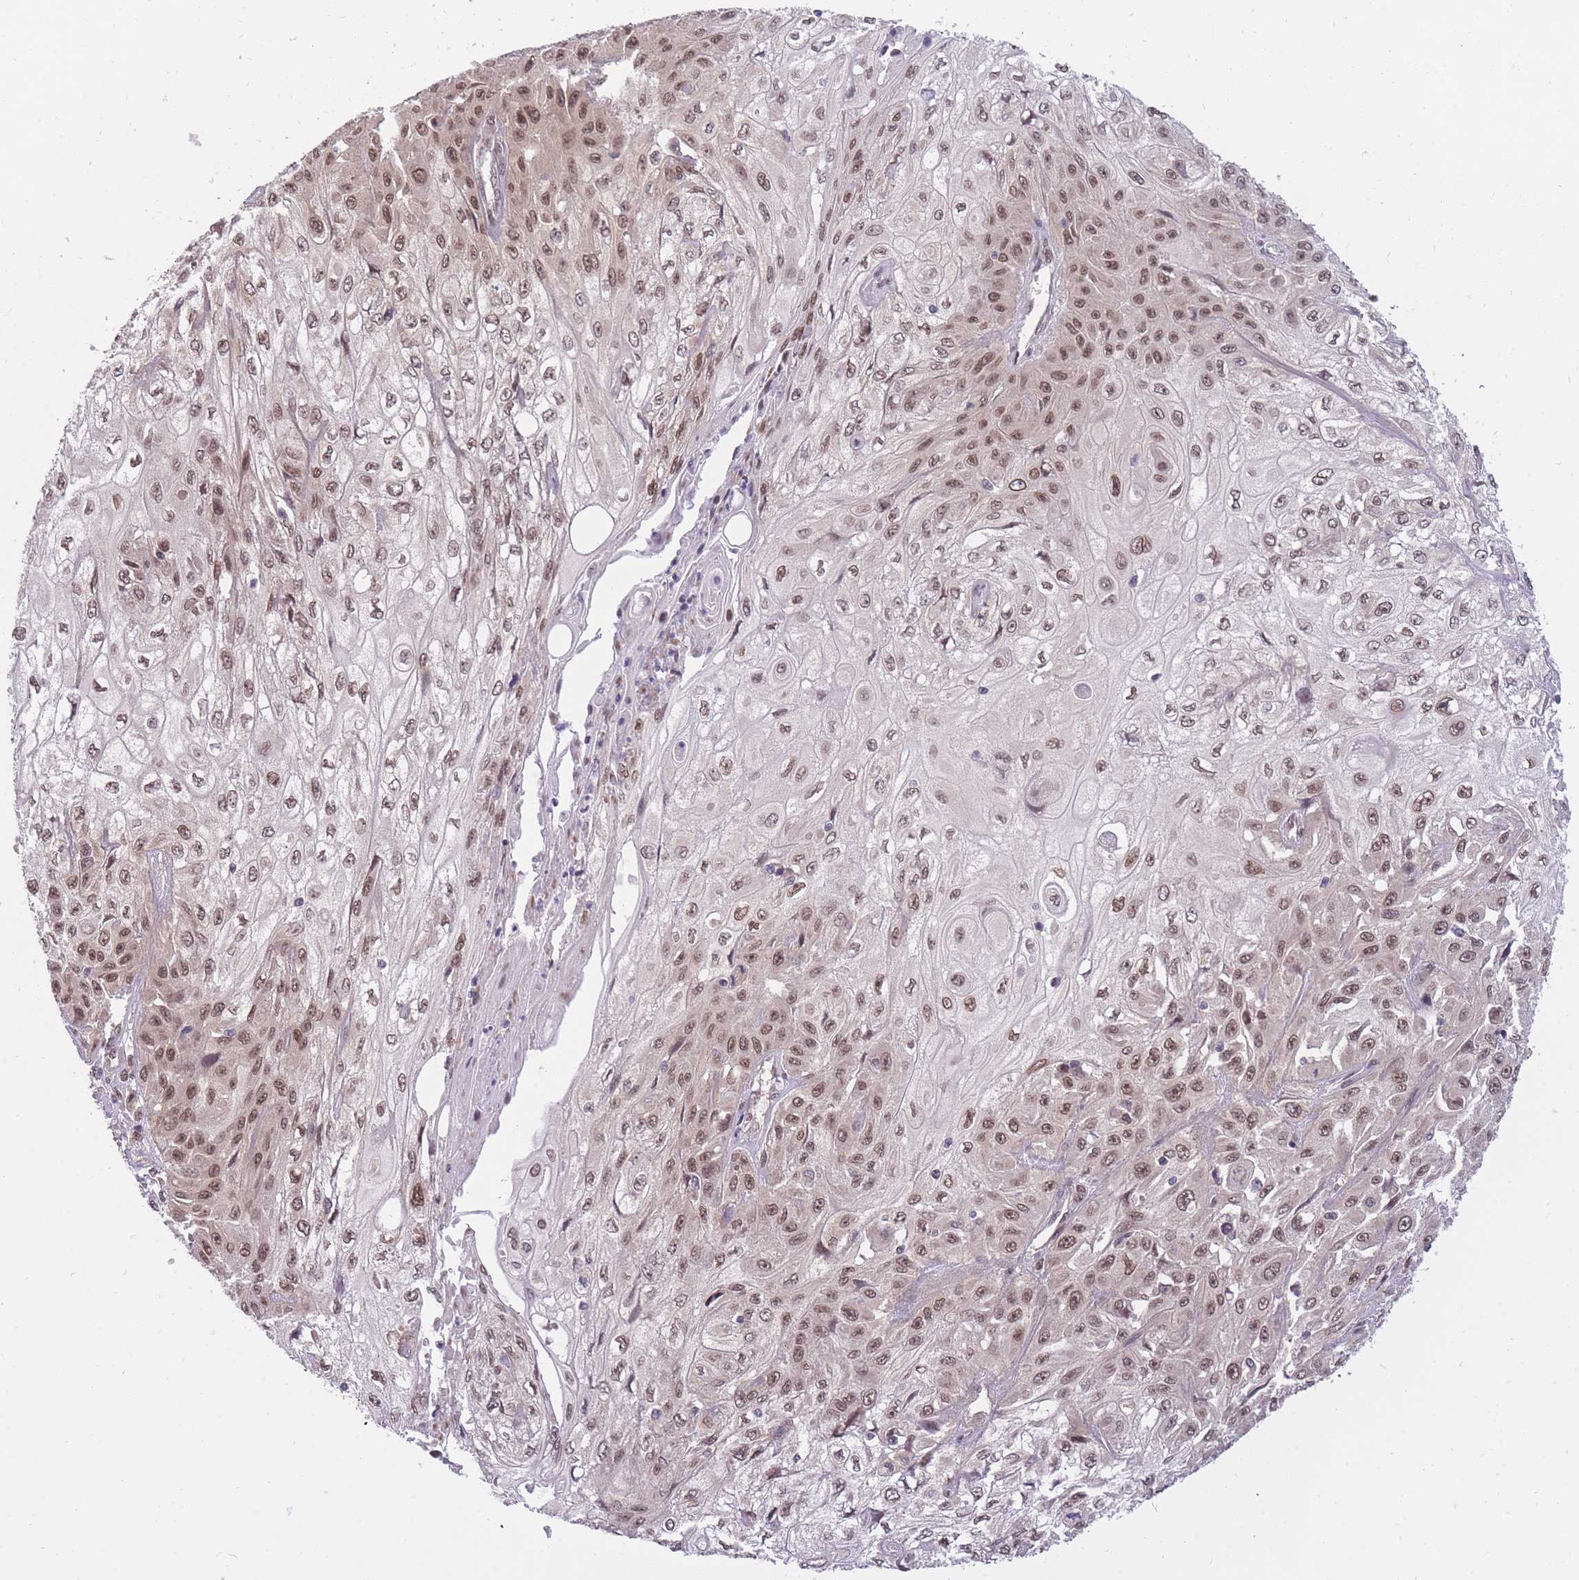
{"staining": {"intensity": "moderate", "quantity": ">75%", "location": "nuclear"}, "tissue": "skin cancer", "cell_type": "Tumor cells", "image_type": "cancer", "snomed": [{"axis": "morphology", "description": "Squamous cell carcinoma, NOS"}, {"axis": "morphology", "description": "Squamous cell carcinoma, metastatic, NOS"}, {"axis": "topography", "description": "Skin"}, {"axis": "topography", "description": "Lymph node"}], "caption": "Immunohistochemistry (DAB) staining of human skin squamous cell carcinoma shows moderate nuclear protein staining in approximately >75% of tumor cells.", "gene": "CDIP1", "patient": {"sex": "male", "age": 75}}